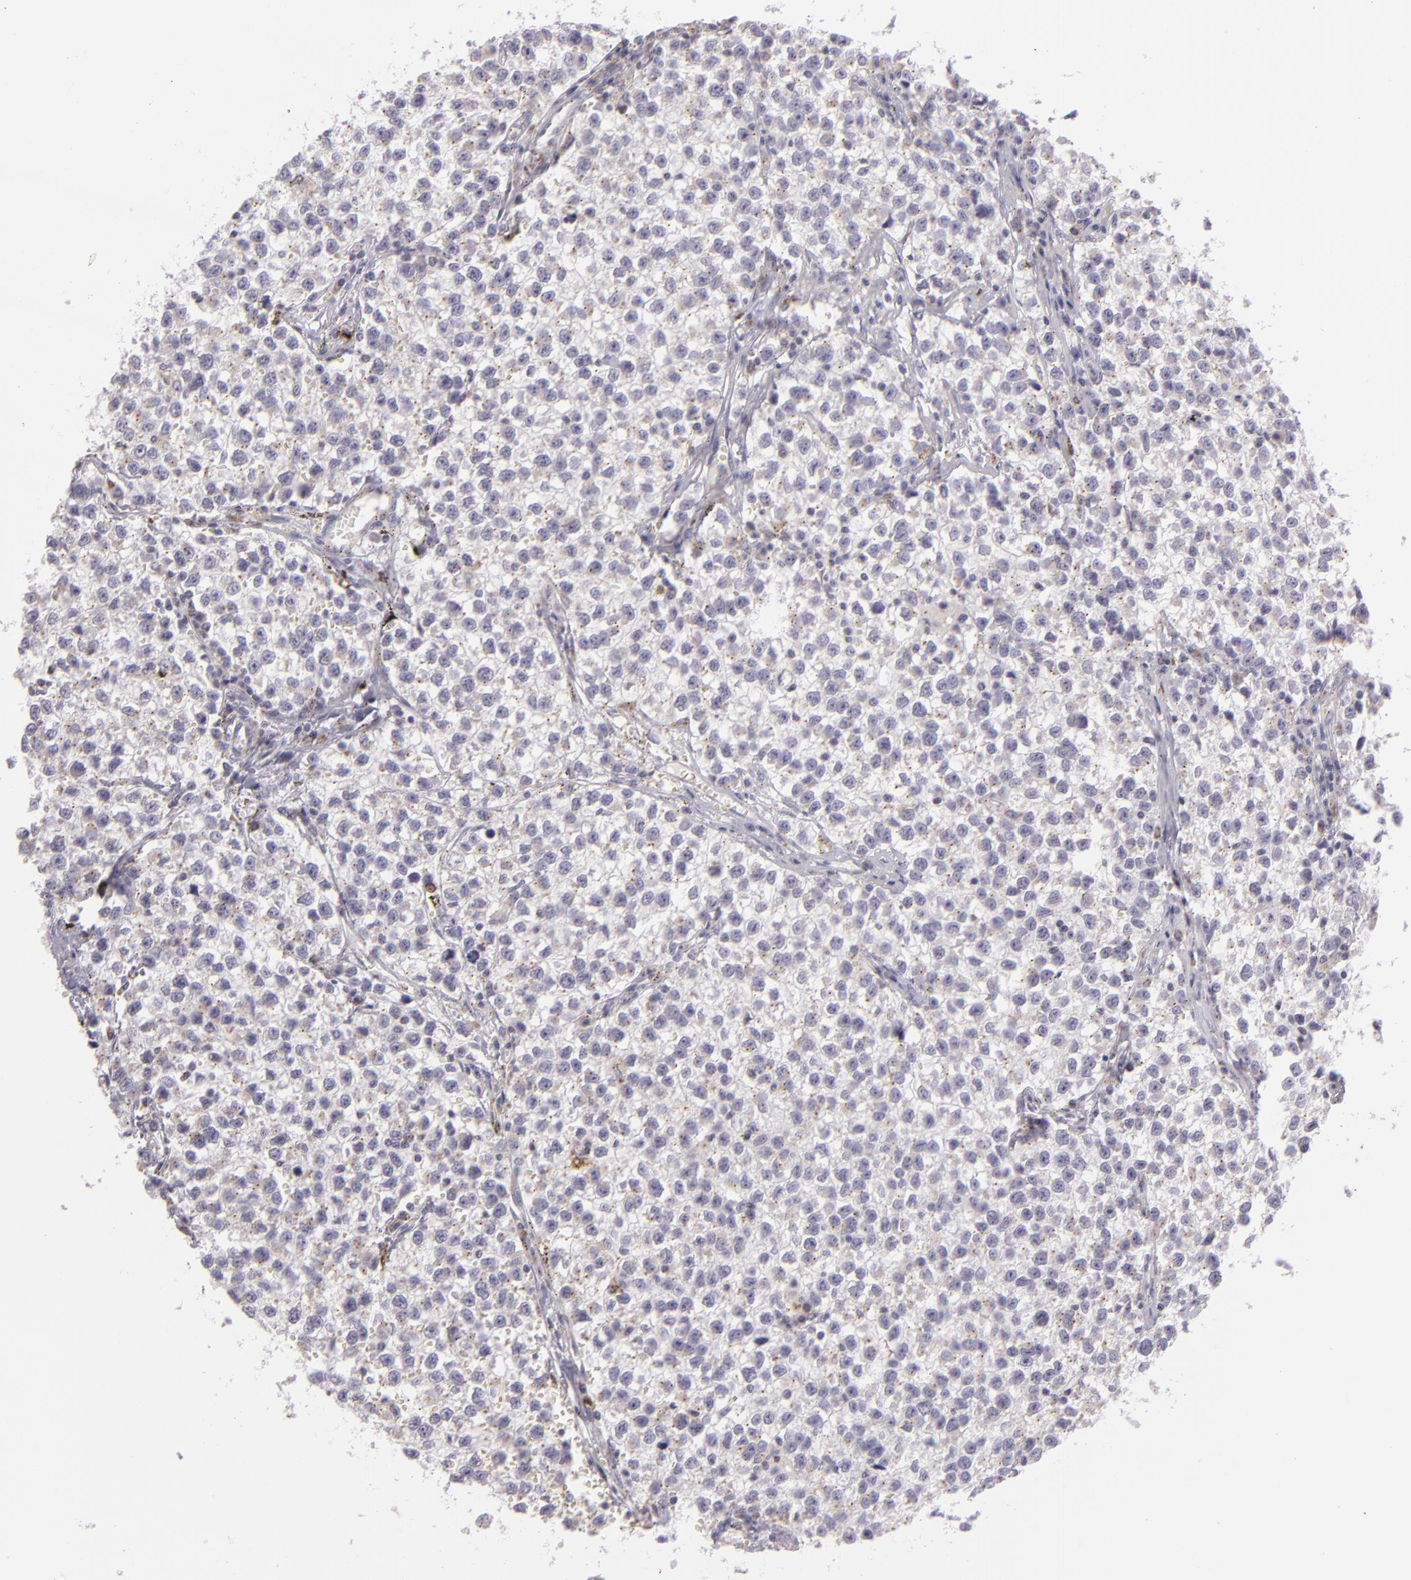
{"staining": {"intensity": "weak", "quantity": "25%-75%", "location": "cytoplasmic/membranous"}, "tissue": "testis cancer", "cell_type": "Tumor cells", "image_type": "cancer", "snomed": [{"axis": "morphology", "description": "Seminoma, NOS"}, {"axis": "topography", "description": "Testis"}], "caption": "Testis cancer (seminoma) stained with a brown dye shows weak cytoplasmic/membranous positive positivity in about 25%-75% of tumor cells.", "gene": "CILK1", "patient": {"sex": "male", "age": 35}}